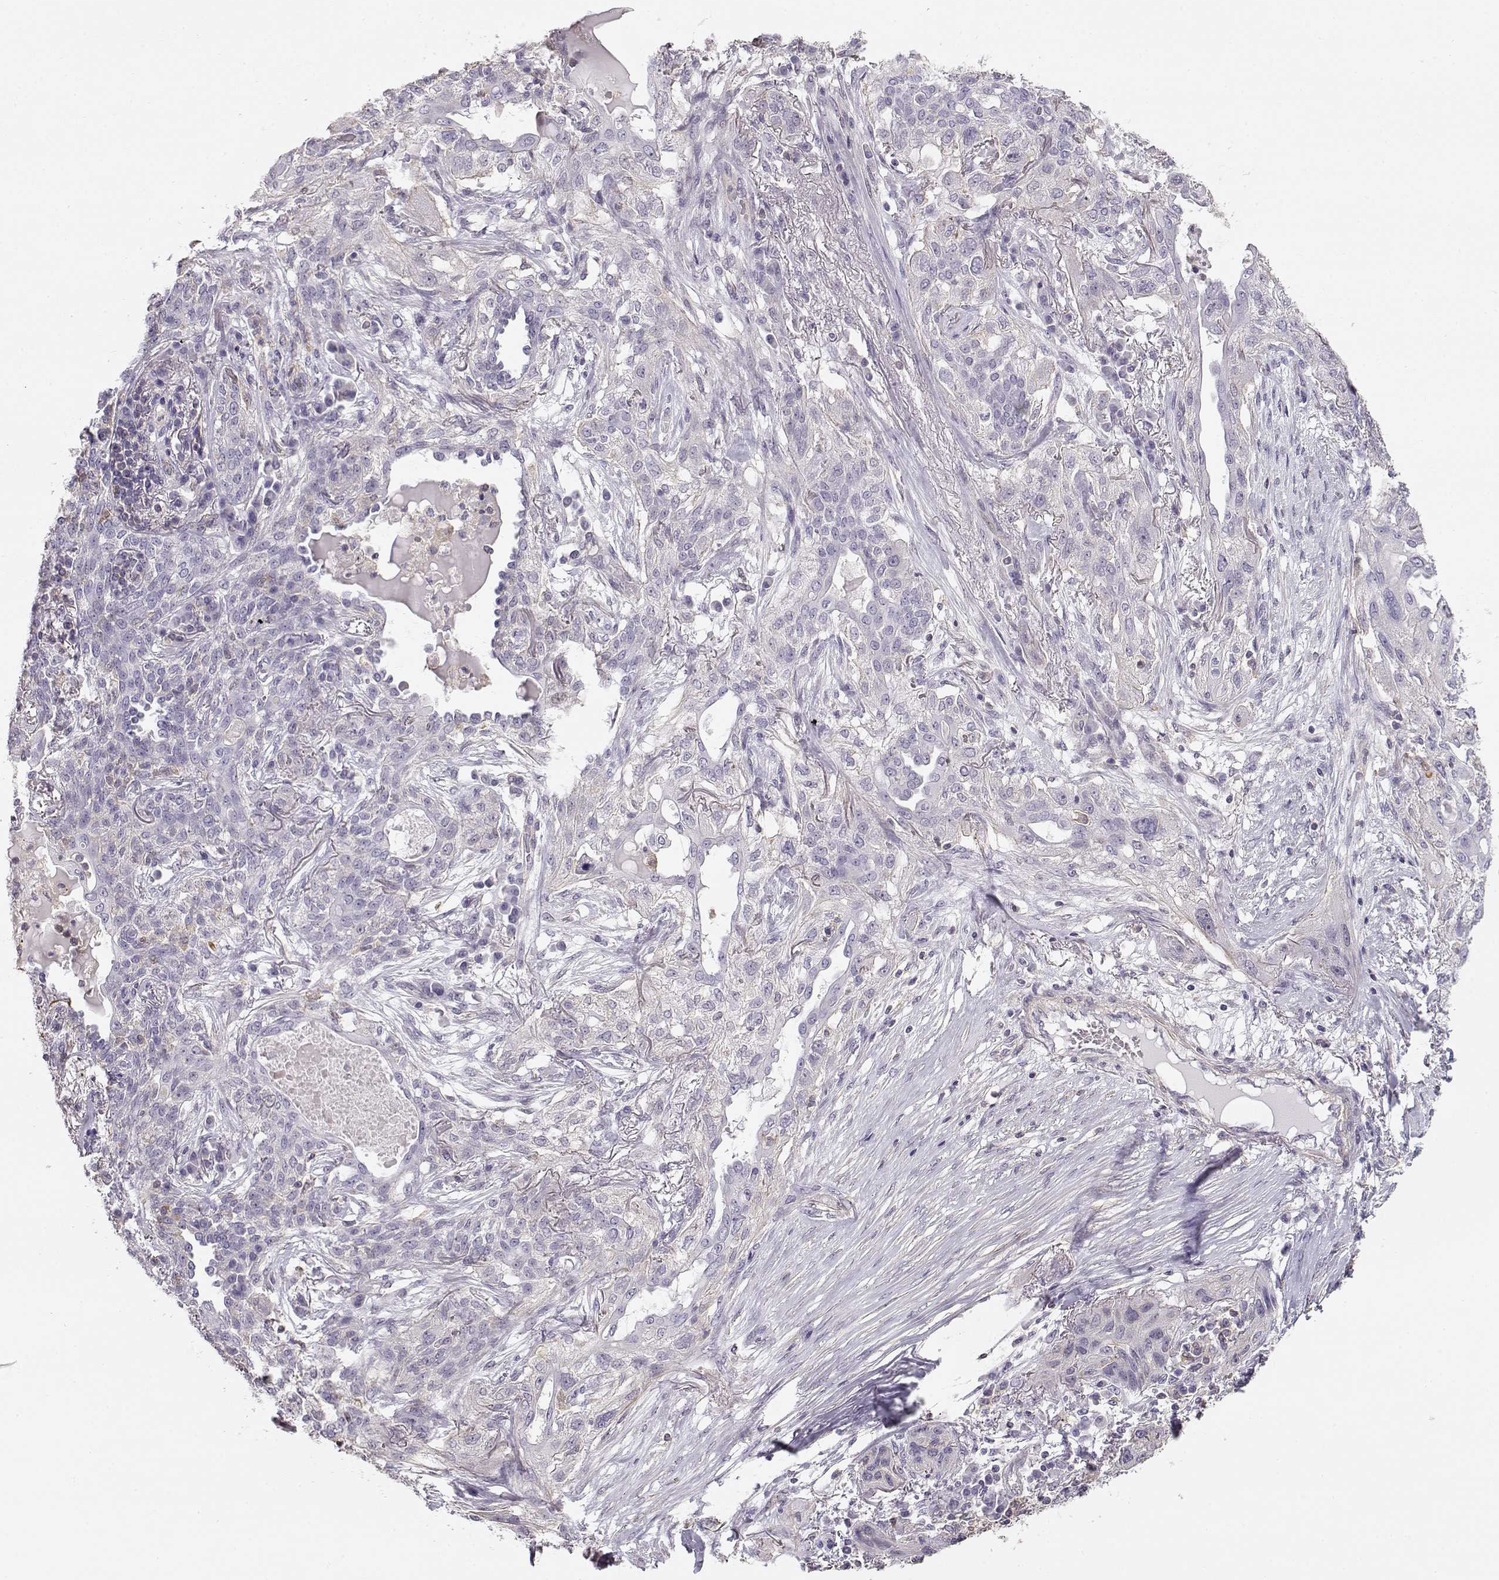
{"staining": {"intensity": "negative", "quantity": "none", "location": "none"}, "tissue": "lung cancer", "cell_type": "Tumor cells", "image_type": "cancer", "snomed": [{"axis": "morphology", "description": "Squamous cell carcinoma, NOS"}, {"axis": "topography", "description": "Lung"}], "caption": "Image shows no significant protein positivity in tumor cells of lung squamous cell carcinoma.", "gene": "DAPL1", "patient": {"sex": "female", "age": 70}}